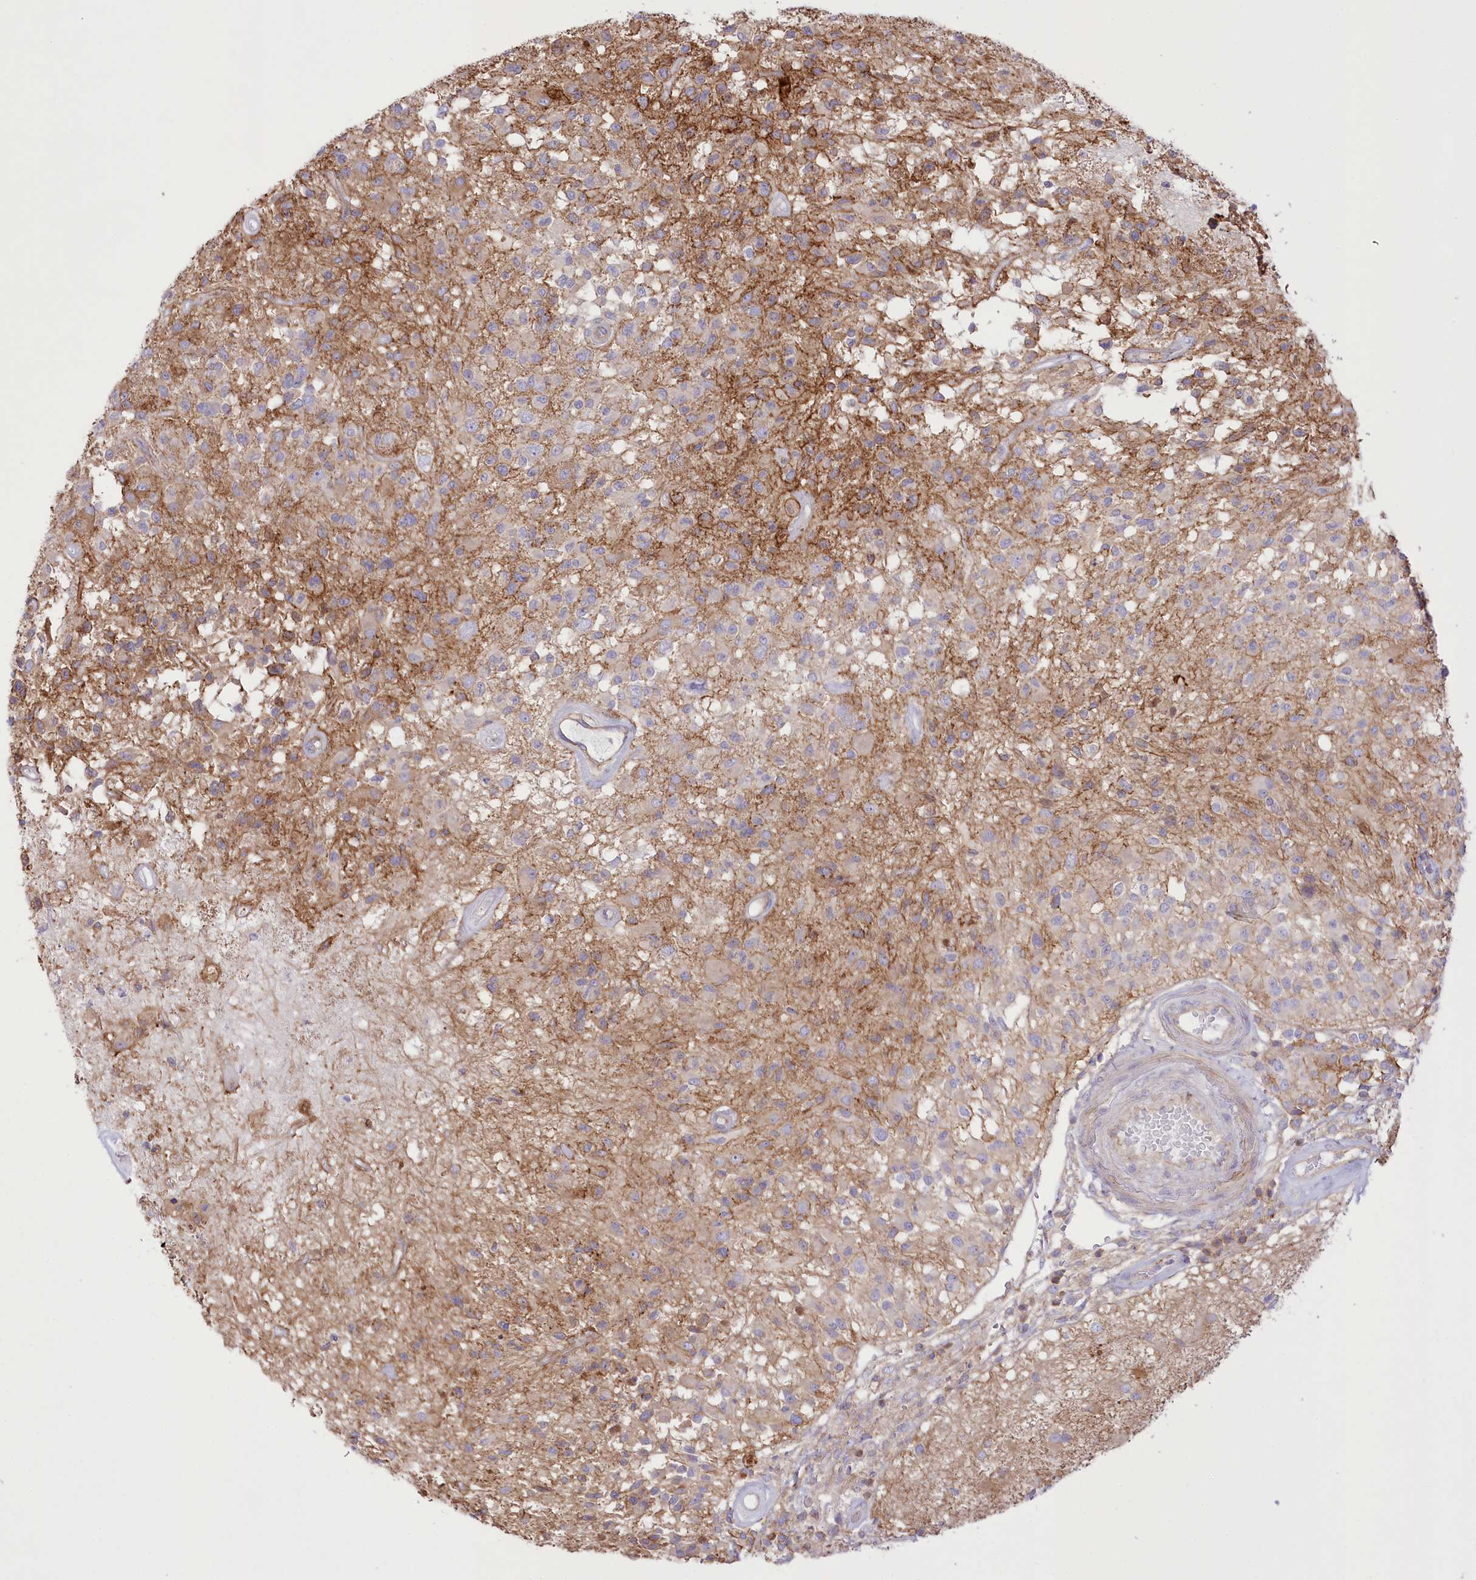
{"staining": {"intensity": "moderate", "quantity": "<25%", "location": "cytoplasmic/membranous"}, "tissue": "glioma", "cell_type": "Tumor cells", "image_type": "cancer", "snomed": [{"axis": "morphology", "description": "Glioma, malignant, High grade"}, {"axis": "morphology", "description": "Glioblastoma, NOS"}, {"axis": "topography", "description": "Brain"}], "caption": "Tumor cells reveal low levels of moderate cytoplasmic/membranous staining in approximately <25% of cells in human glioma.", "gene": "FAM216A", "patient": {"sex": "male", "age": 60}}